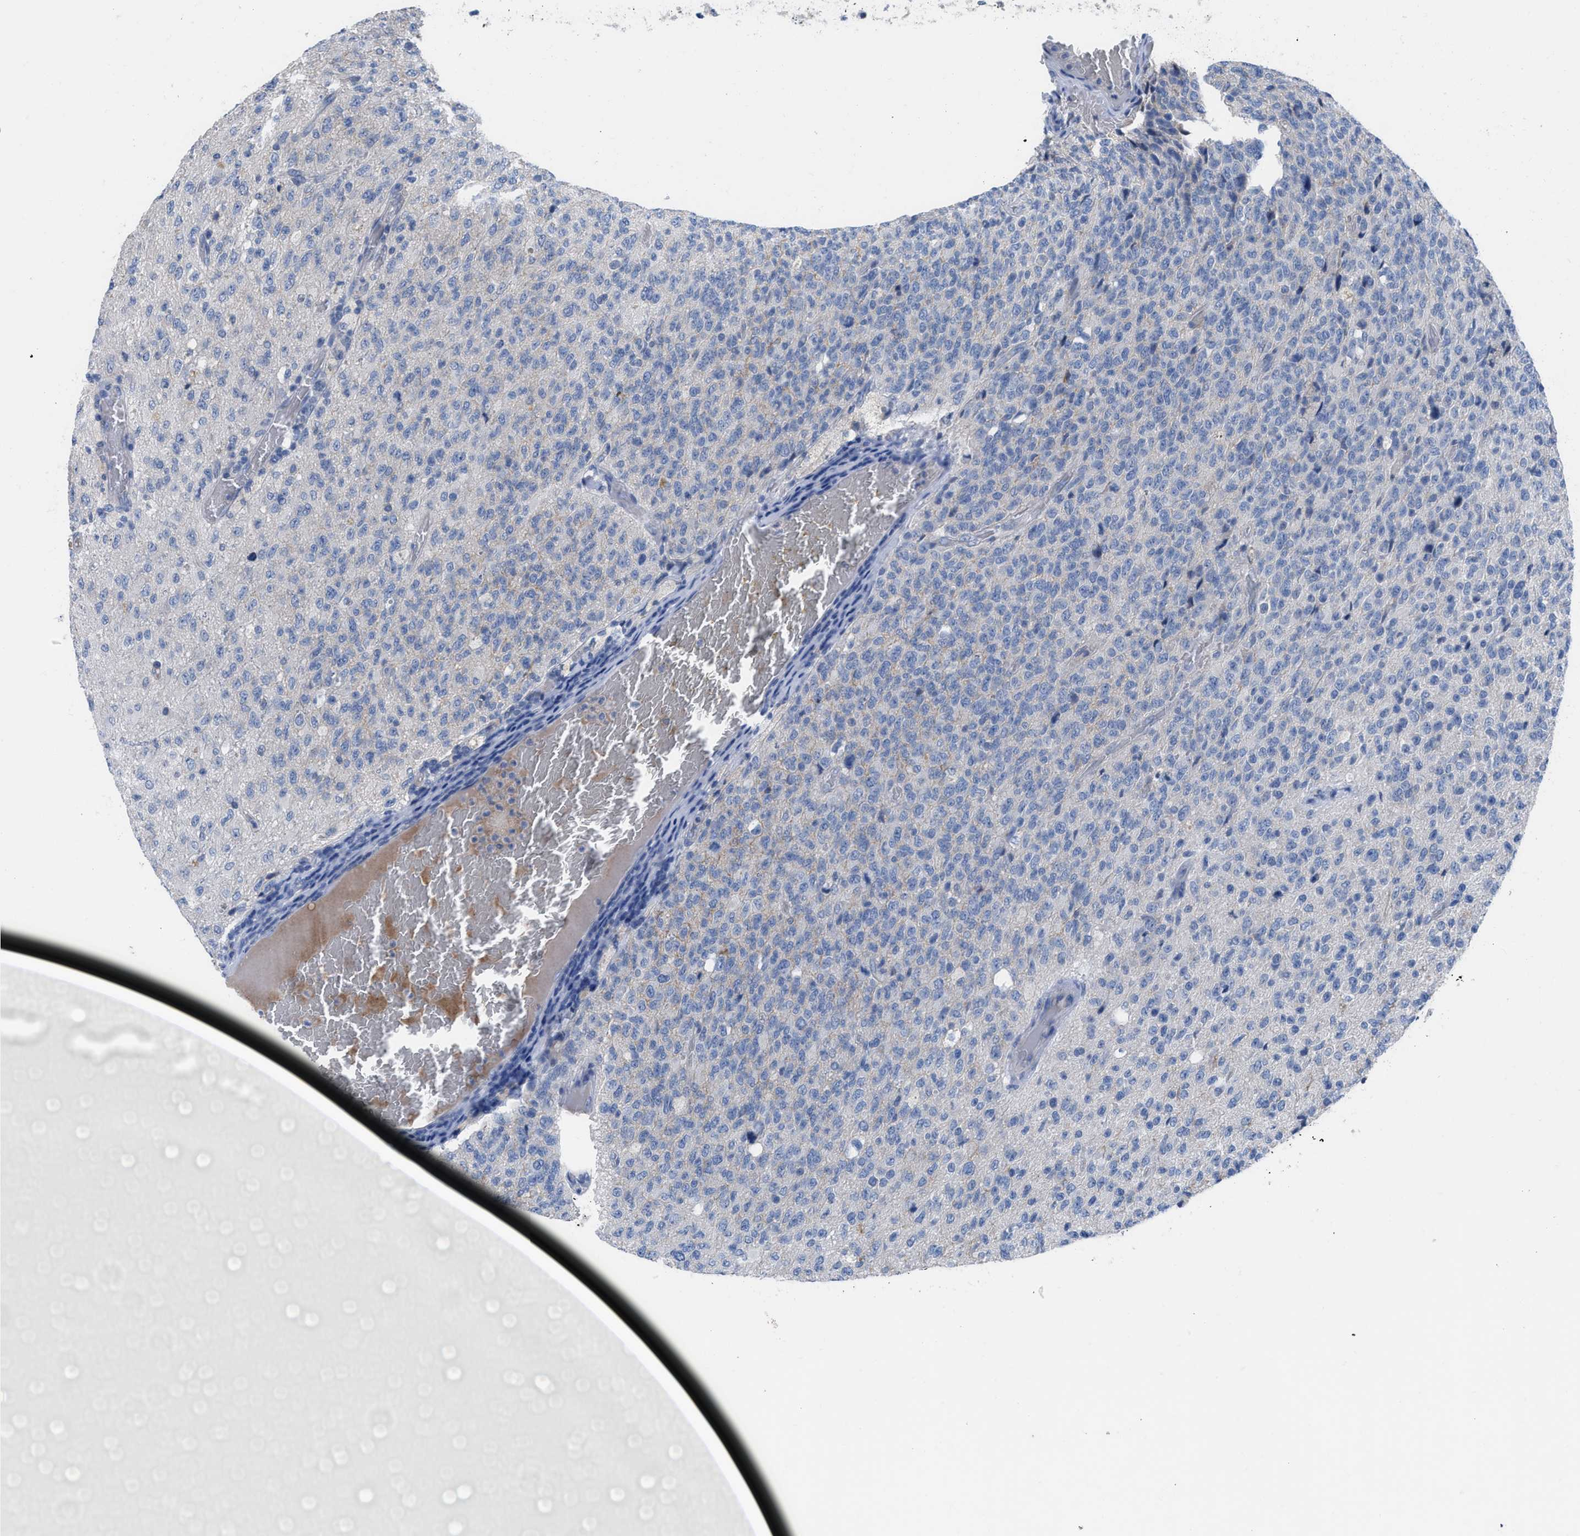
{"staining": {"intensity": "weak", "quantity": "<25%", "location": "cytoplasmic/membranous"}, "tissue": "glioma", "cell_type": "Tumor cells", "image_type": "cancer", "snomed": [{"axis": "morphology", "description": "Glioma, malignant, High grade"}, {"axis": "topography", "description": "pancreas cauda"}], "caption": "Immunohistochemistry (IHC) of malignant high-grade glioma exhibits no expression in tumor cells.", "gene": "HPX", "patient": {"sex": "male", "age": 60}}